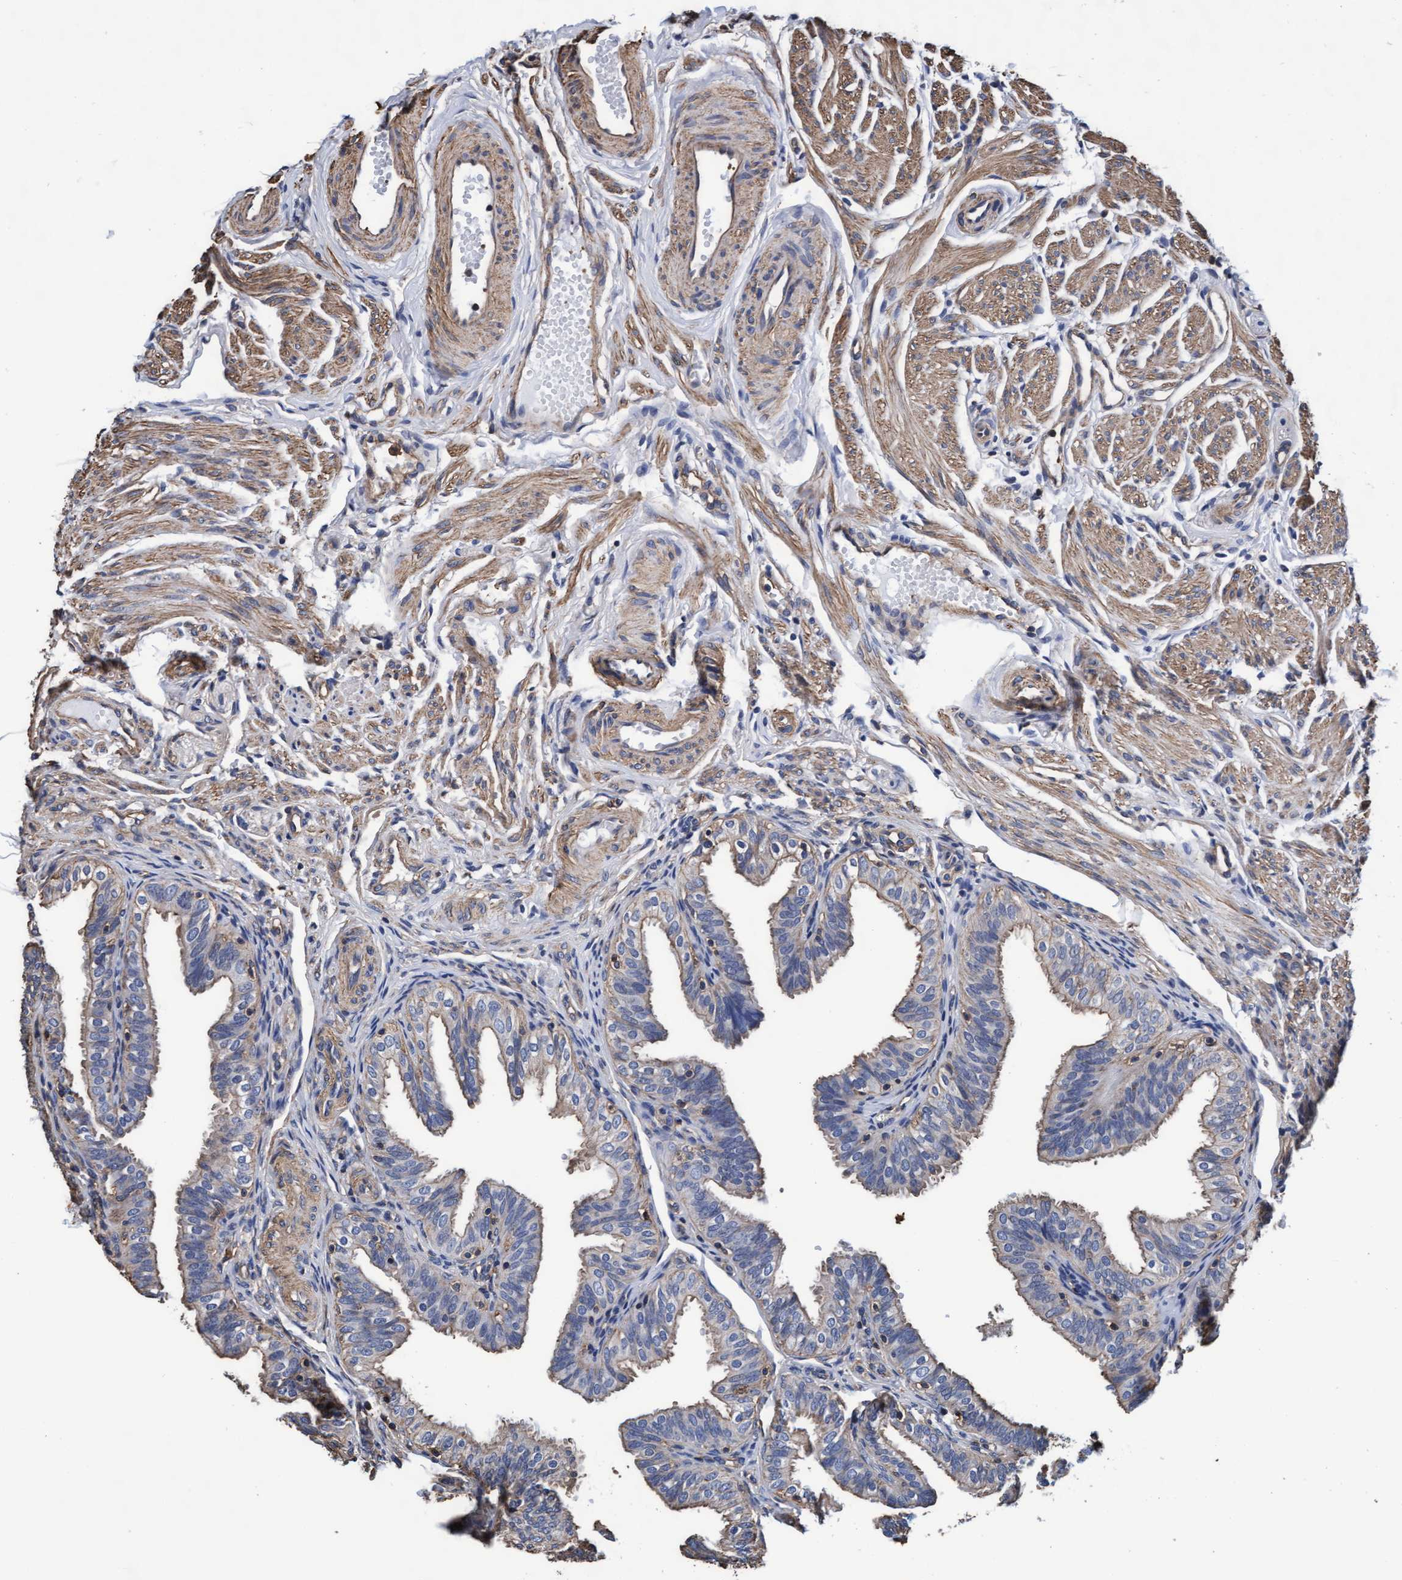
{"staining": {"intensity": "weak", "quantity": "<25%", "location": "cytoplasmic/membranous"}, "tissue": "fallopian tube", "cell_type": "Glandular cells", "image_type": "normal", "snomed": [{"axis": "morphology", "description": "Normal tissue, NOS"}, {"axis": "topography", "description": "Fallopian tube"}], "caption": "Image shows no protein expression in glandular cells of unremarkable fallopian tube.", "gene": "GRHPR", "patient": {"sex": "female", "age": 35}}